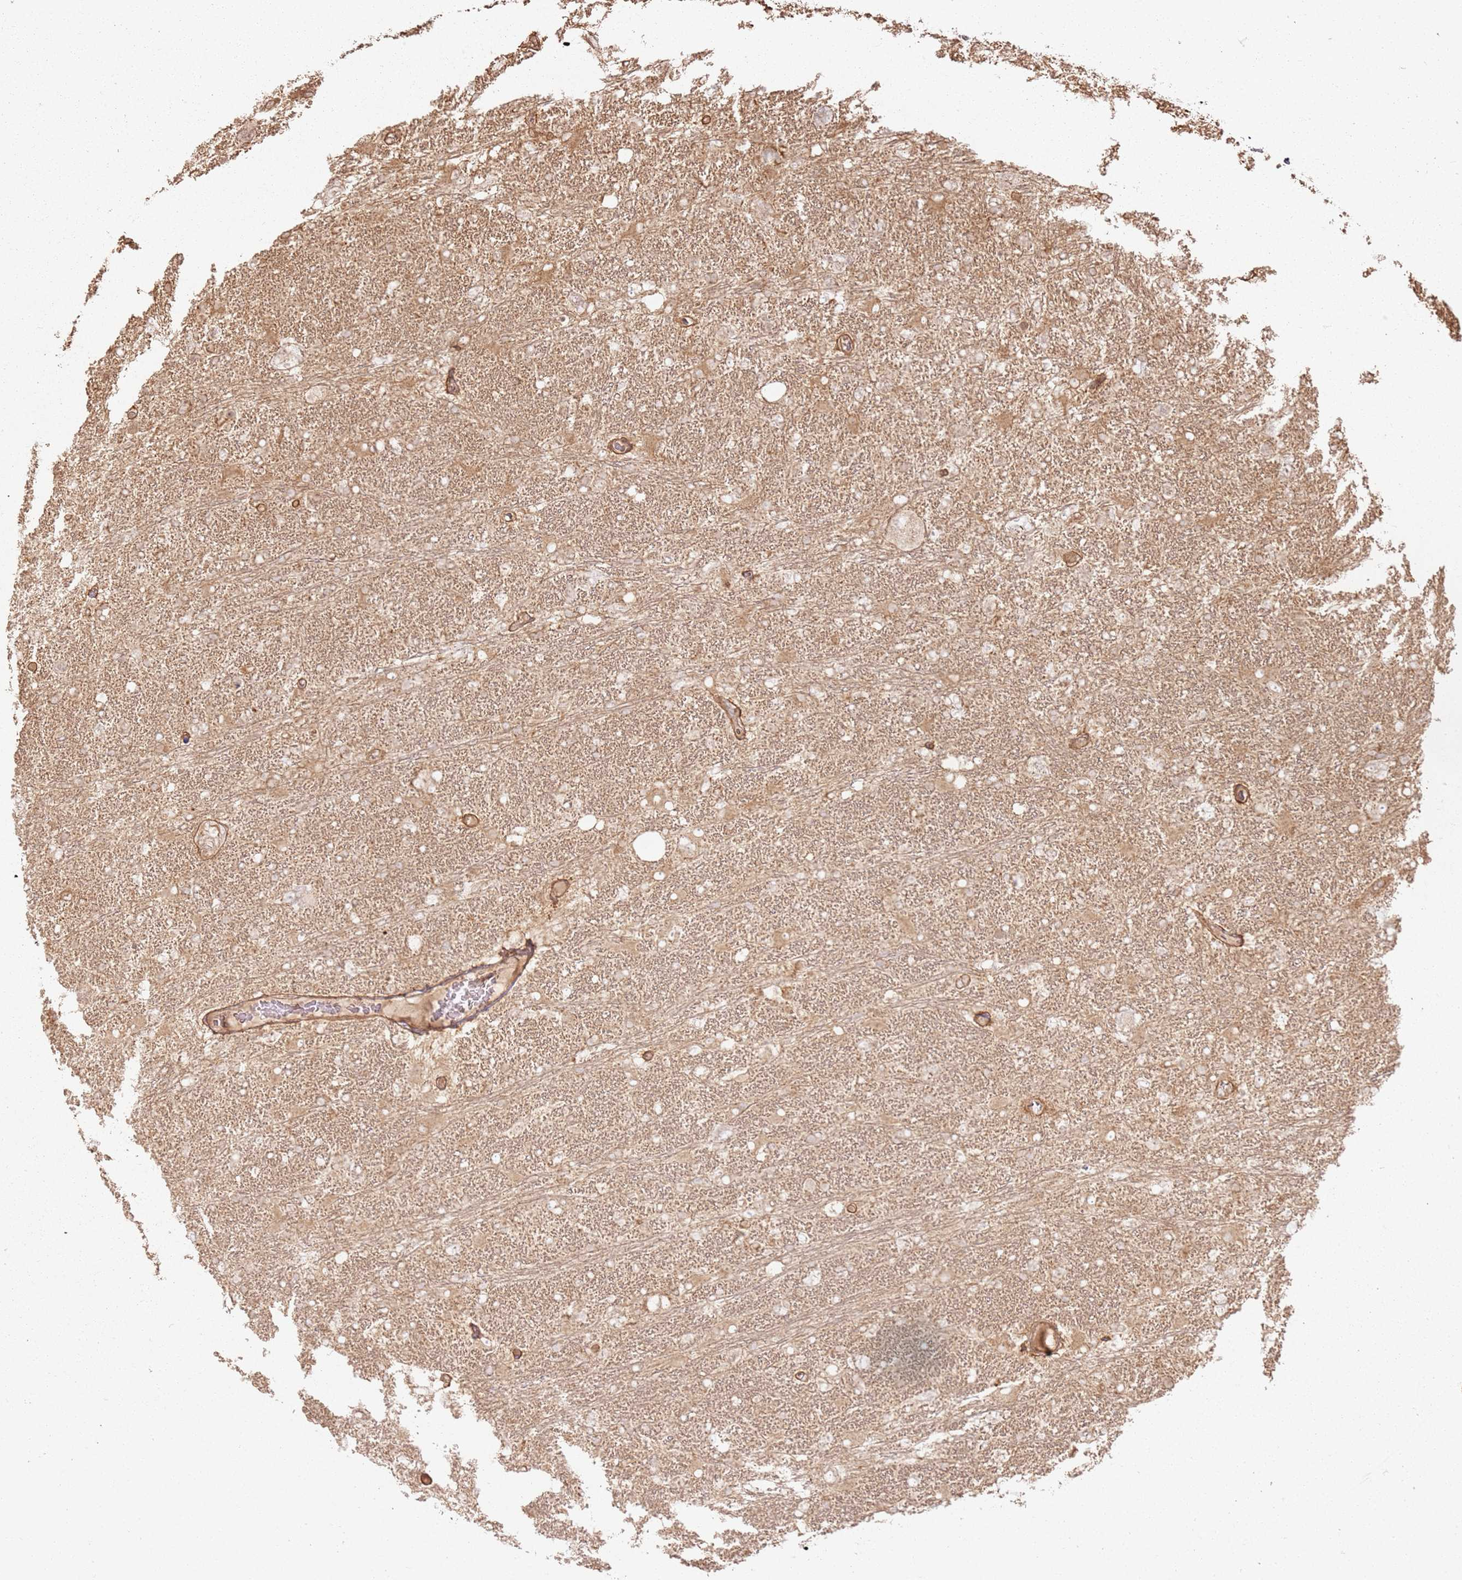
{"staining": {"intensity": "weak", "quantity": "25%-75%", "location": "cytoplasmic/membranous"}, "tissue": "glioma", "cell_type": "Tumor cells", "image_type": "cancer", "snomed": [{"axis": "morphology", "description": "Glioma, malignant, High grade"}, {"axis": "topography", "description": "Brain"}], "caption": "High-grade glioma (malignant) stained for a protein demonstrates weak cytoplasmic/membranous positivity in tumor cells.", "gene": "ZNF776", "patient": {"sex": "male", "age": 61}}